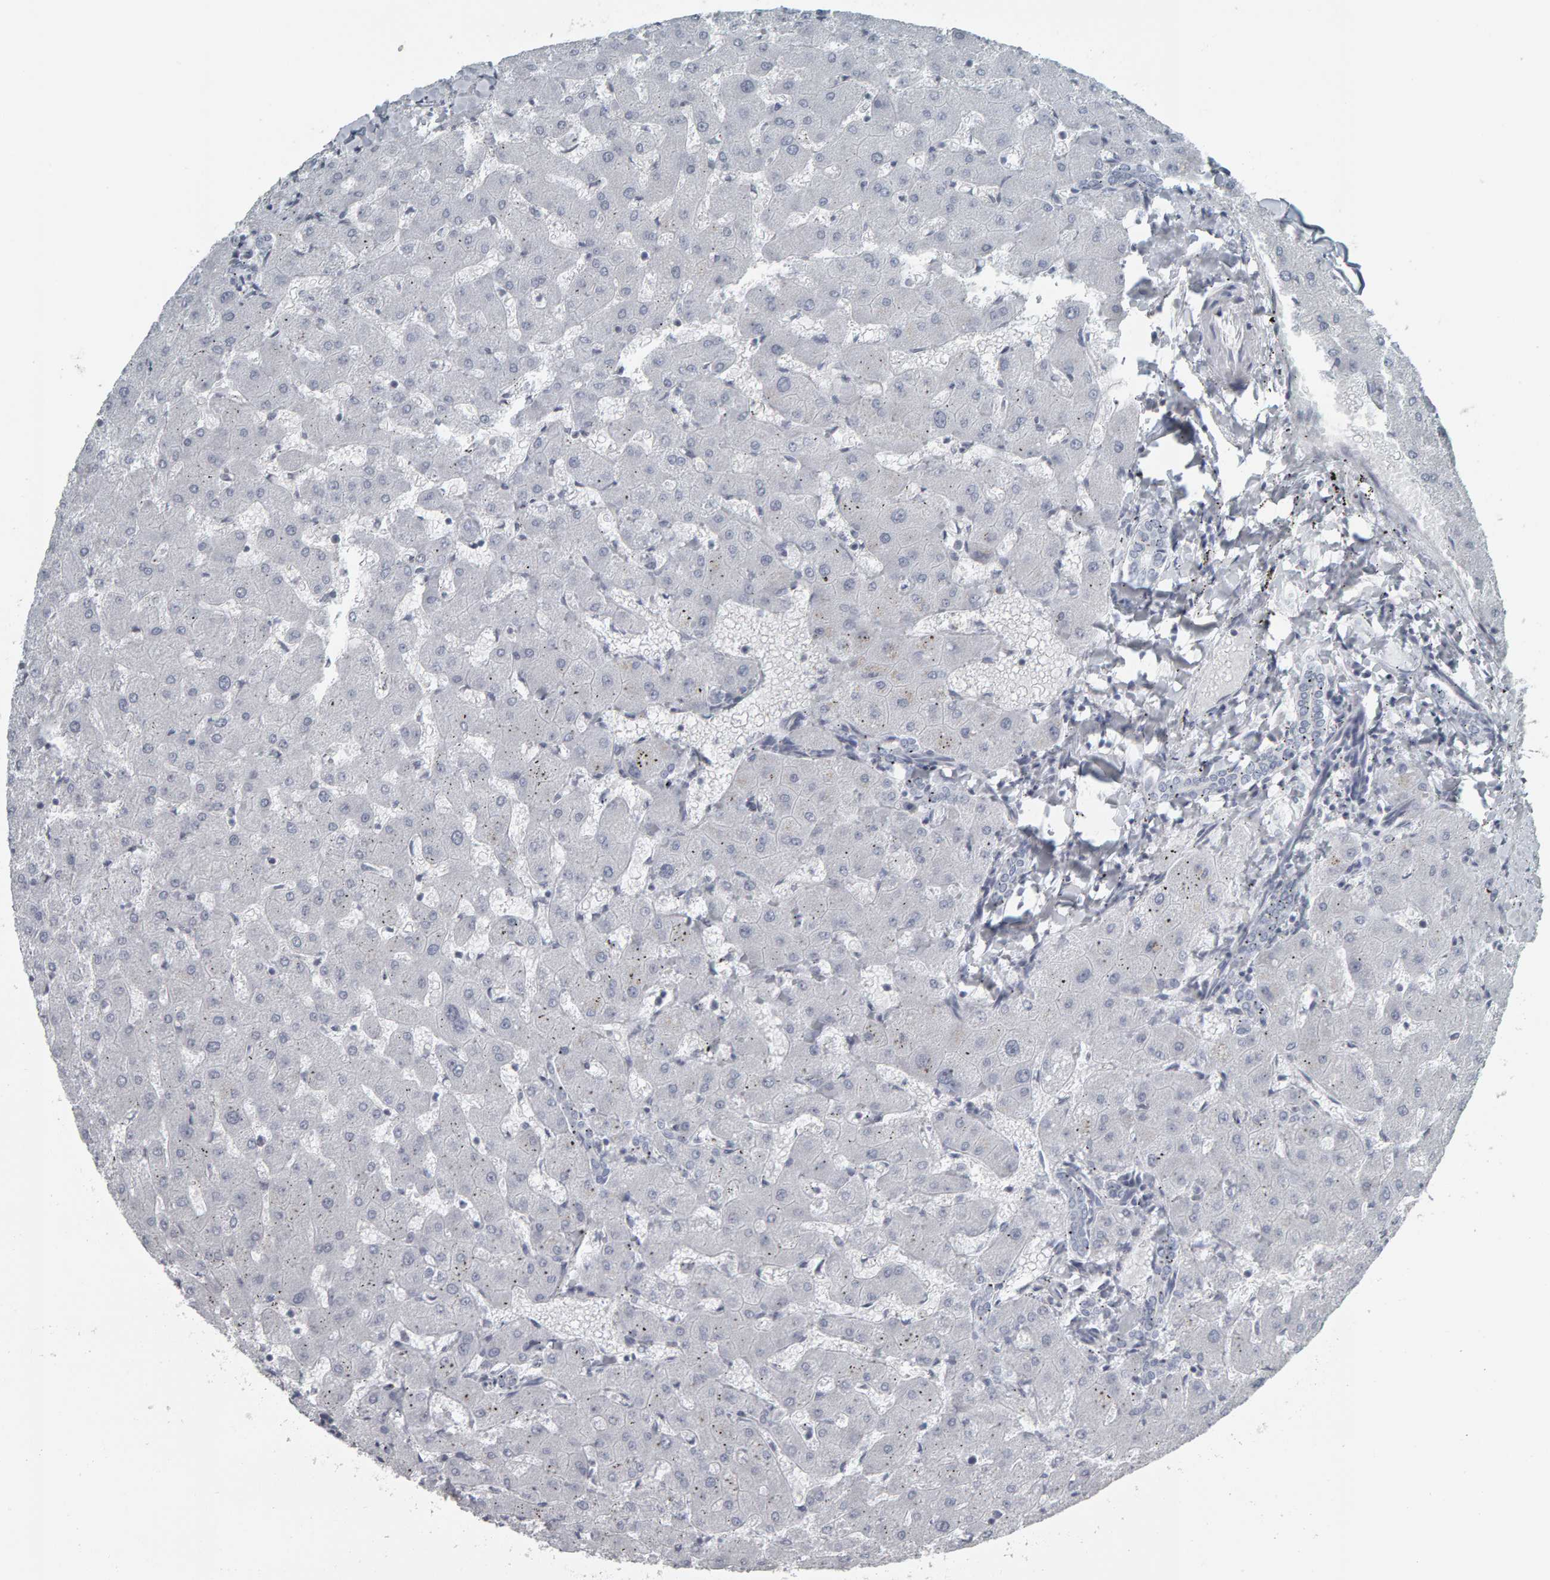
{"staining": {"intensity": "negative", "quantity": "none", "location": "none"}, "tissue": "liver", "cell_type": "Cholangiocytes", "image_type": "normal", "snomed": [{"axis": "morphology", "description": "Normal tissue, NOS"}, {"axis": "topography", "description": "Liver"}], "caption": "Immunohistochemistry (IHC) of unremarkable human liver displays no staining in cholangiocytes. (DAB (3,3'-diaminobenzidine) immunohistochemistry (IHC) with hematoxylin counter stain).", "gene": "PYY", "patient": {"sex": "female", "age": 63}}